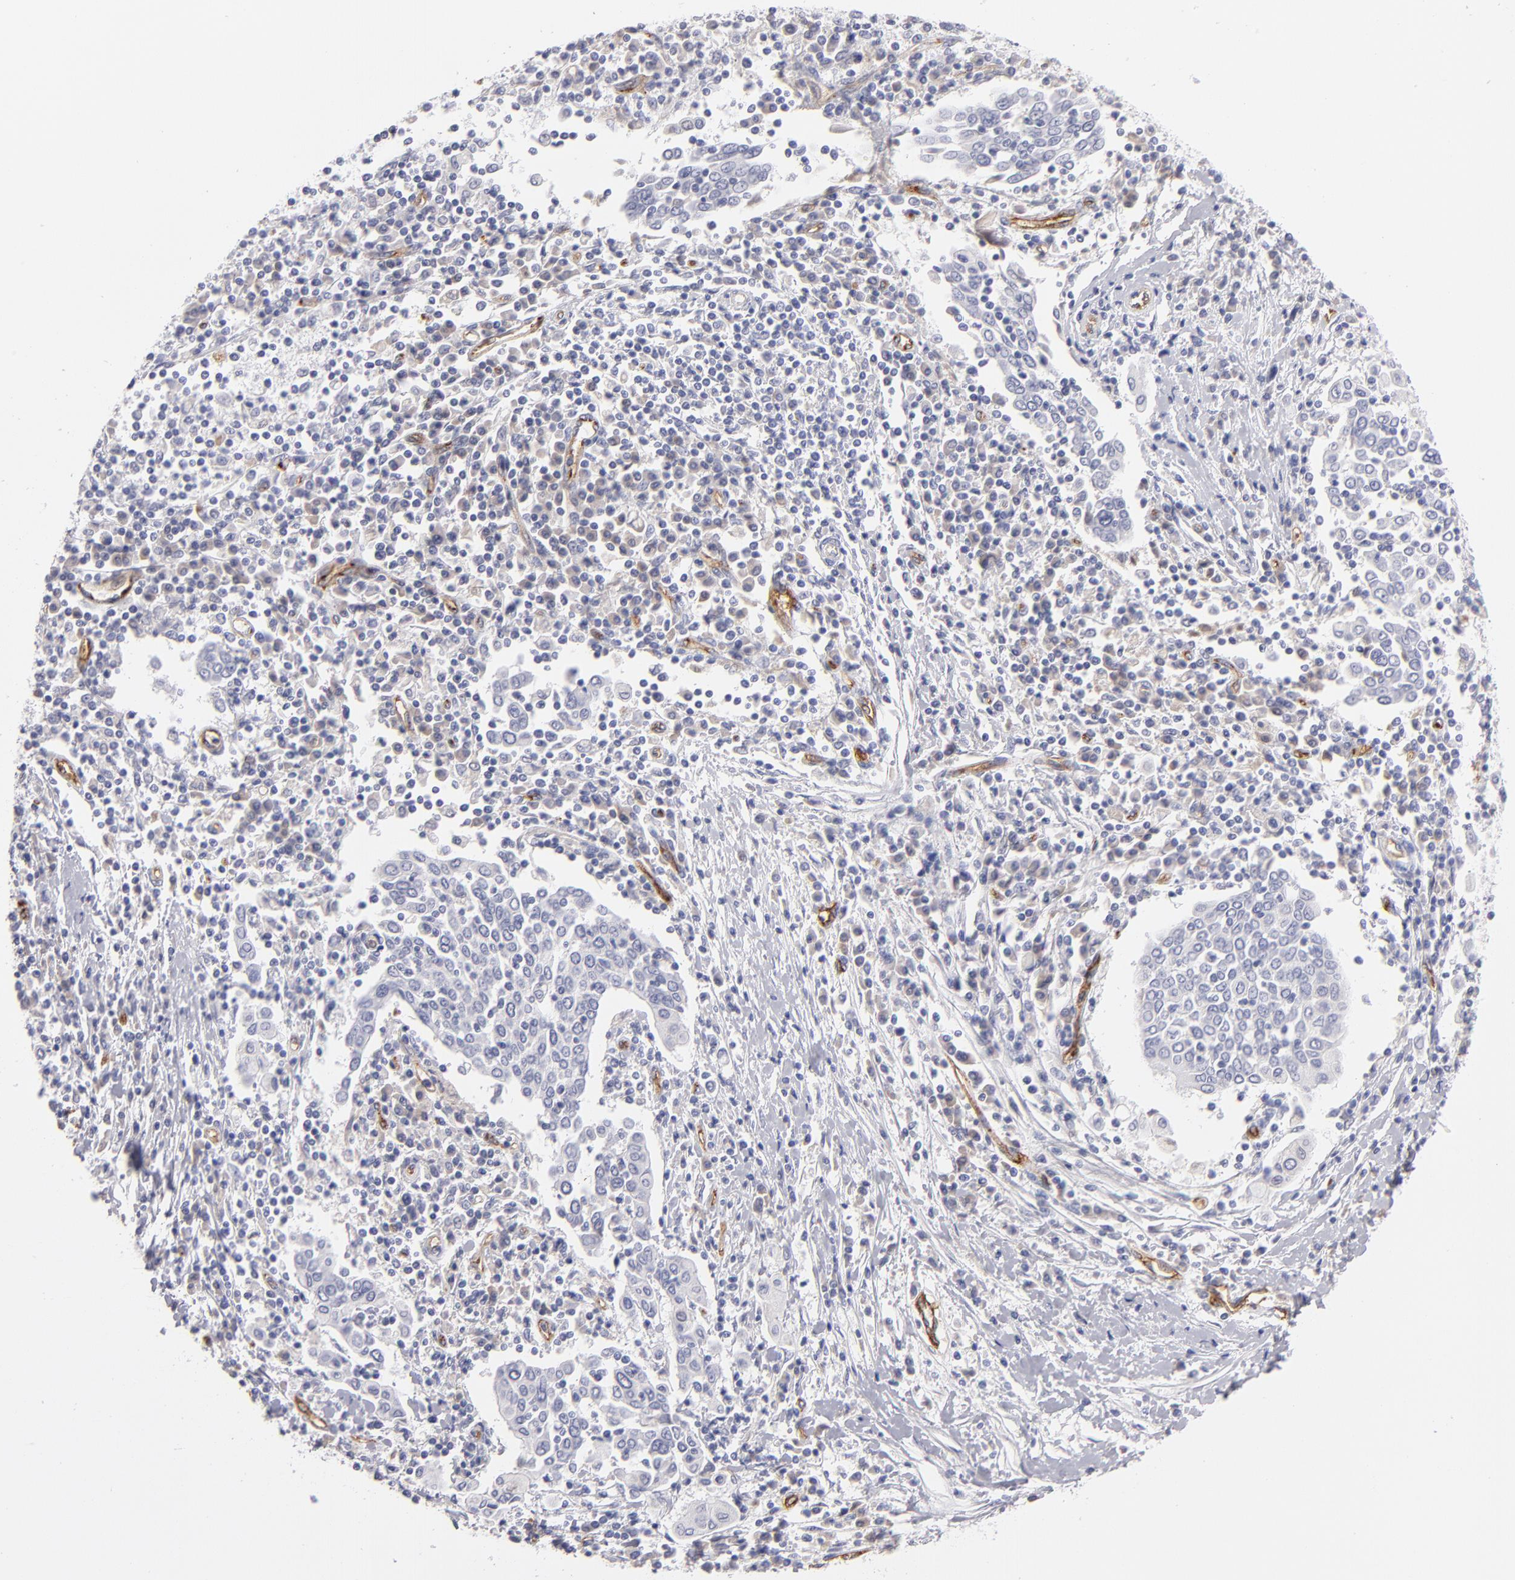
{"staining": {"intensity": "negative", "quantity": "none", "location": "none"}, "tissue": "cervical cancer", "cell_type": "Tumor cells", "image_type": "cancer", "snomed": [{"axis": "morphology", "description": "Squamous cell carcinoma, NOS"}, {"axis": "topography", "description": "Cervix"}], "caption": "Immunohistochemistry (IHC) image of neoplastic tissue: human cervical squamous cell carcinoma stained with DAB shows no significant protein staining in tumor cells.", "gene": "PLVAP", "patient": {"sex": "female", "age": 40}}